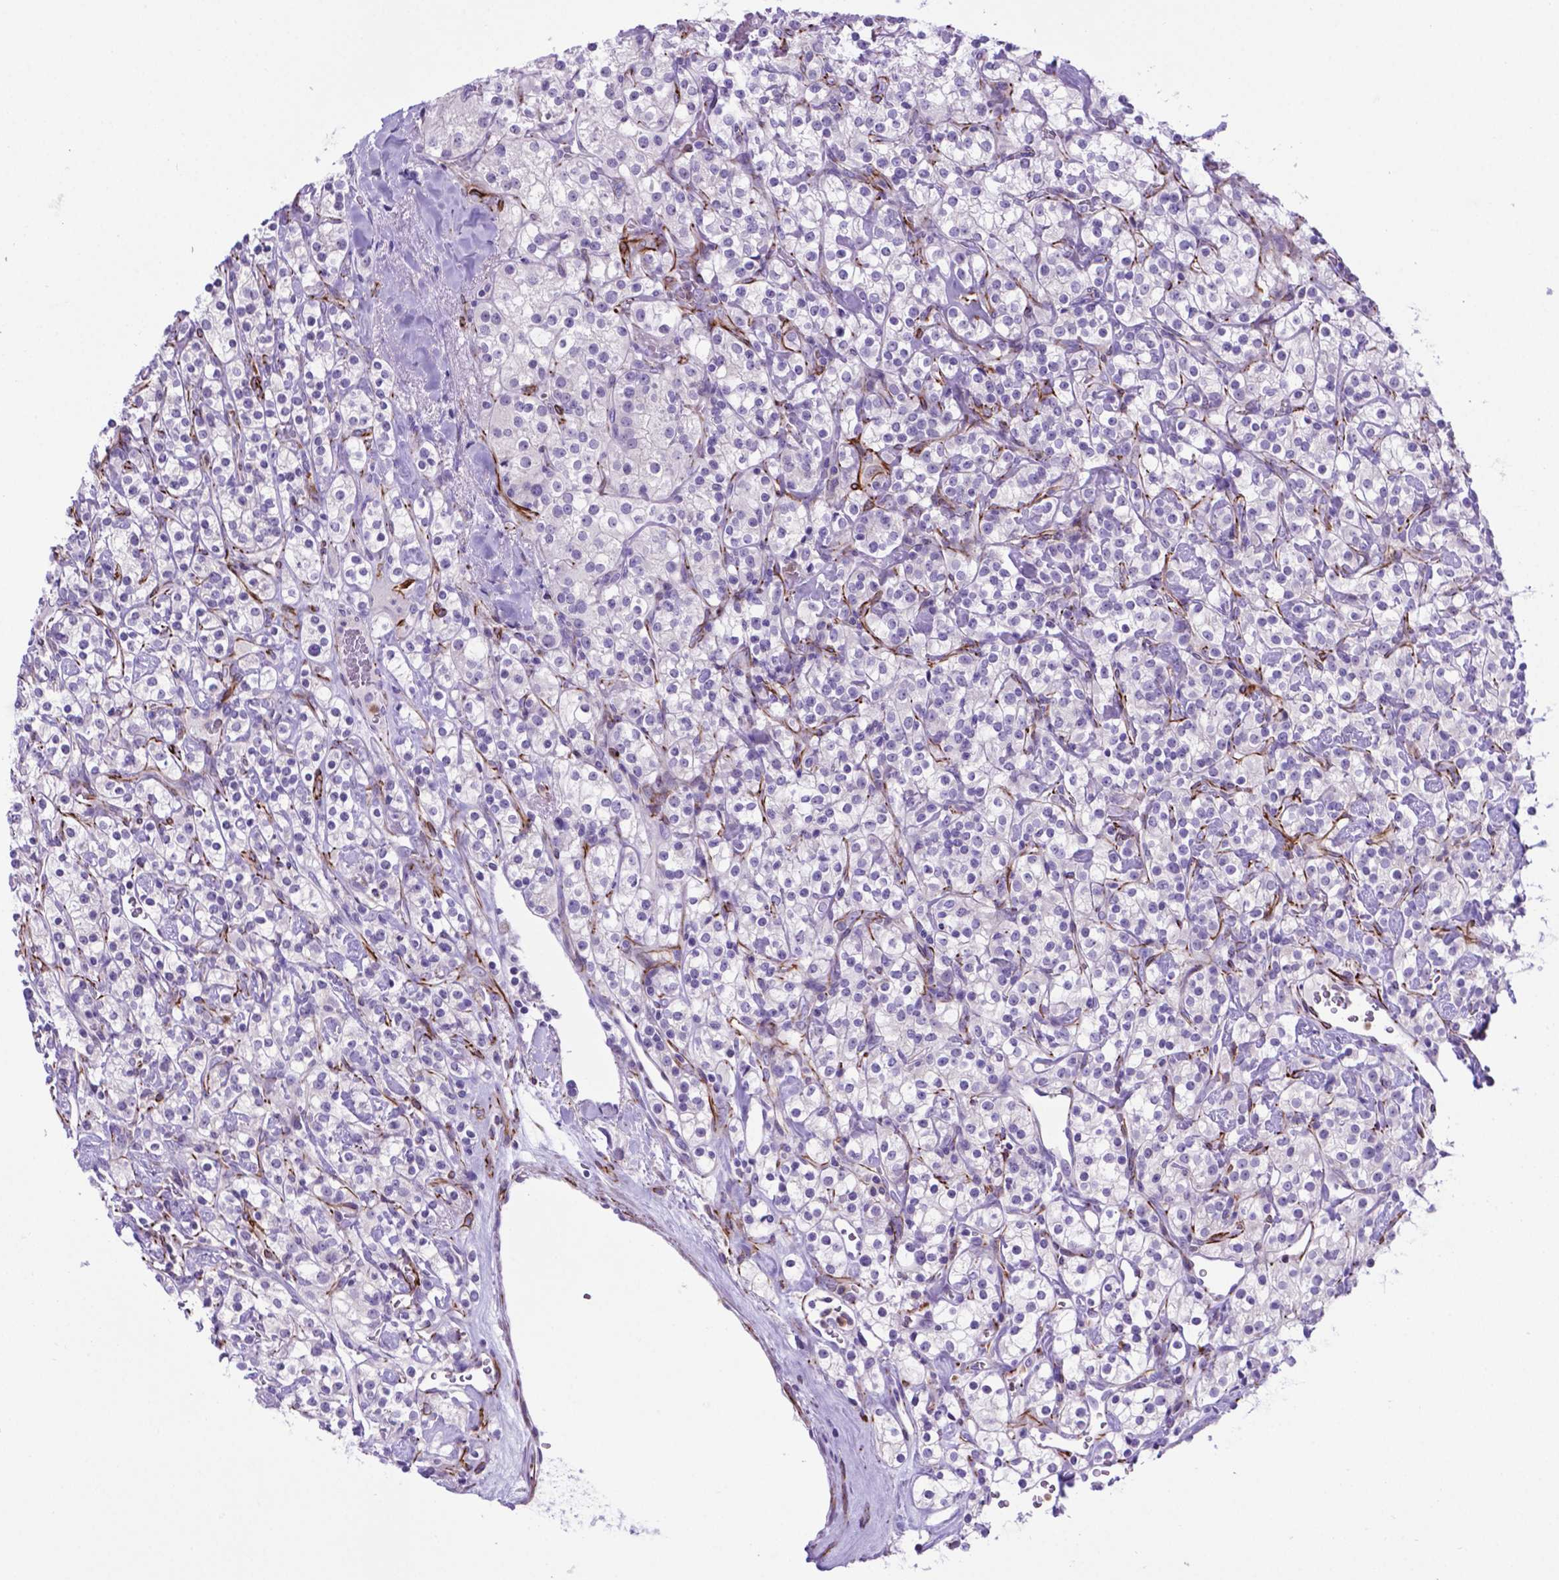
{"staining": {"intensity": "negative", "quantity": "none", "location": "none"}, "tissue": "renal cancer", "cell_type": "Tumor cells", "image_type": "cancer", "snomed": [{"axis": "morphology", "description": "Adenocarcinoma, NOS"}, {"axis": "topography", "description": "Kidney"}], "caption": "There is no significant positivity in tumor cells of renal cancer.", "gene": "LZTR1", "patient": {"sex": "male", "age": 77}}